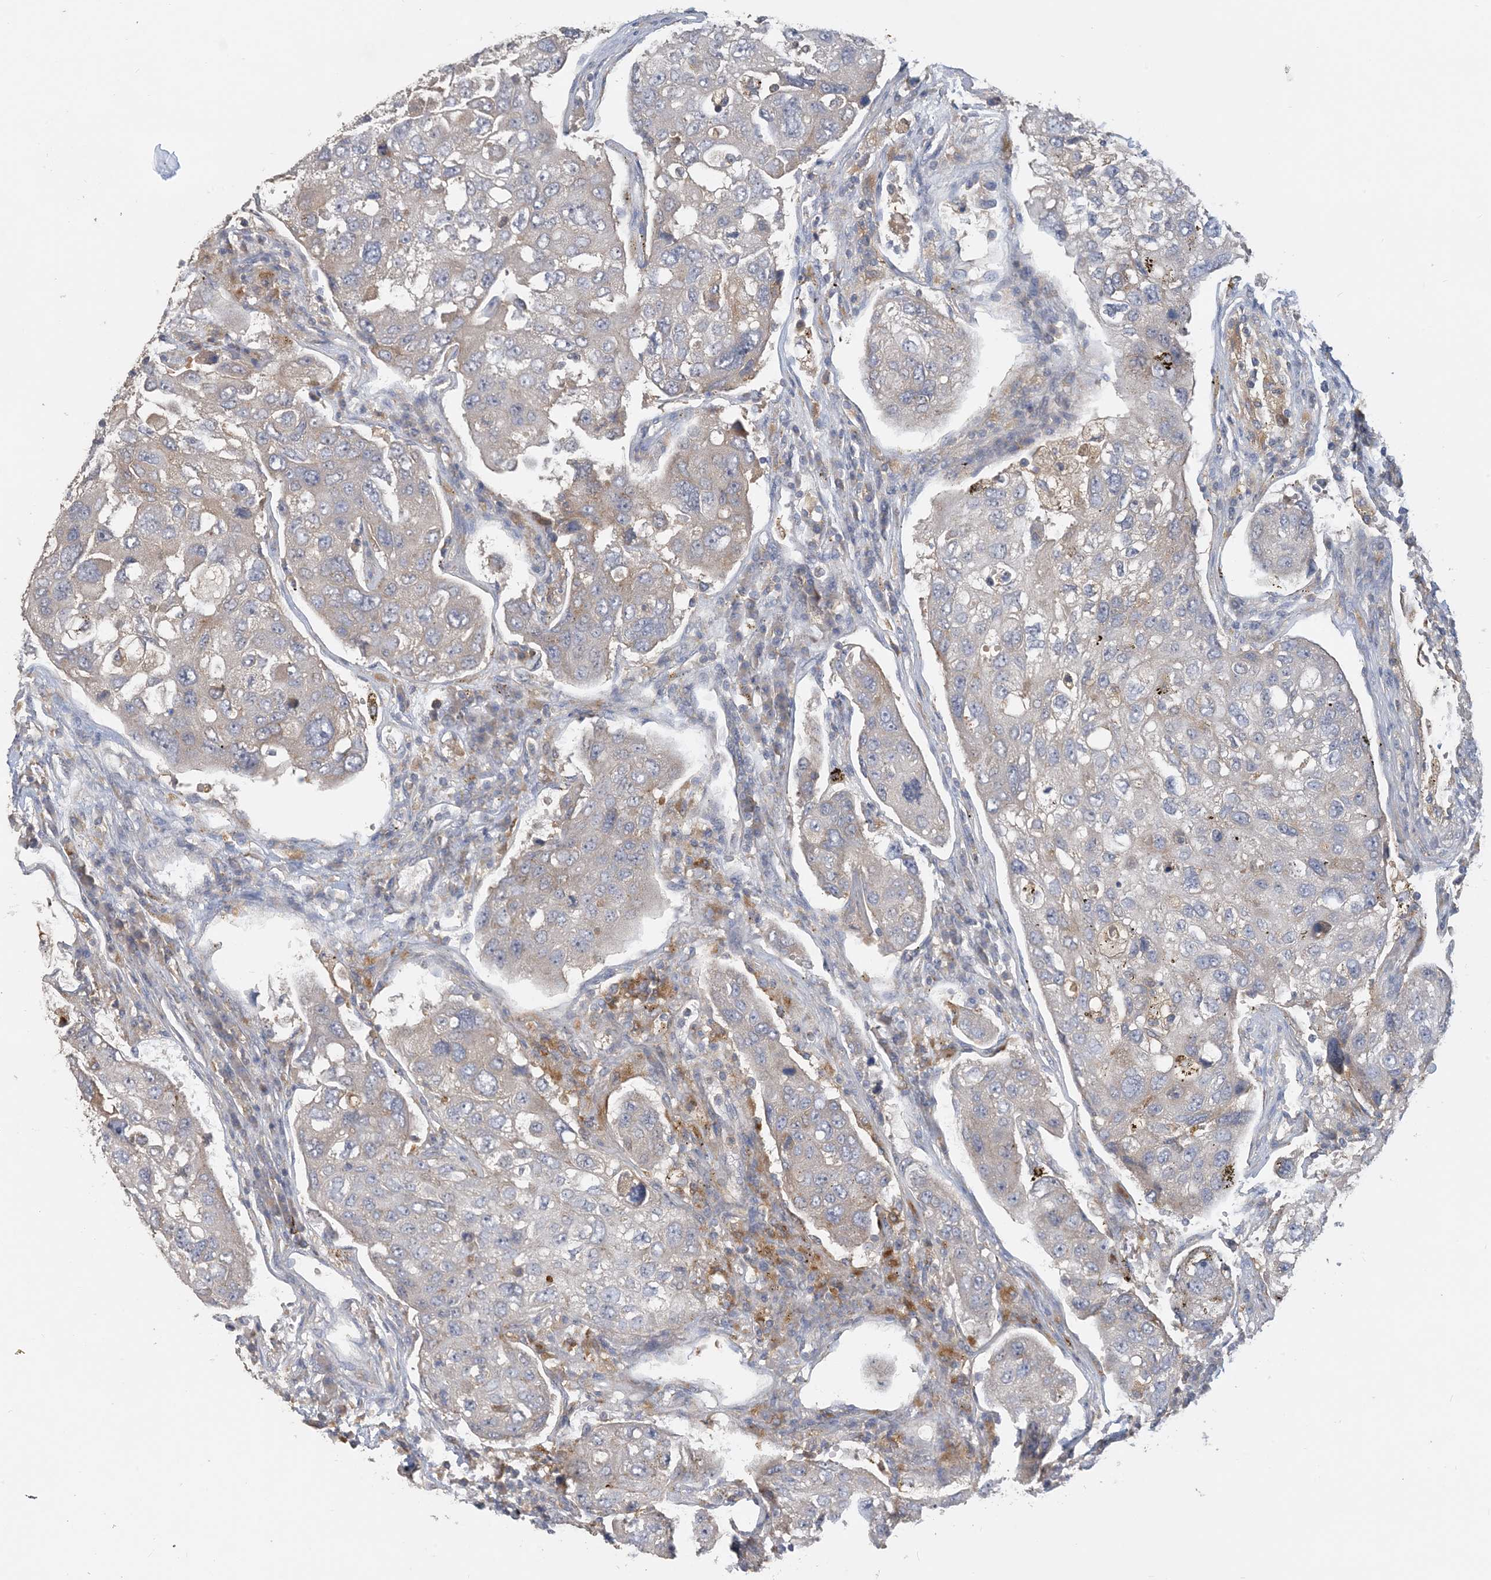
{"staining": {"intensity": "negative", "quantity": "none", "location": "none"}, "tissue": "urothelial cancer", "cell_type": "Tumor cells", "image_type": "cancer", "snomed": [{"axis": "morphology", "description": "Urothelial carcinoma, High grade"}, {"axis": "topography", "description": "Lymph node"}, {"axis": "topography", "description": "Urinary bladder"}], "caption": "An IHC micrograph of urothelial cancer is shown. There is no staining in tumor cells of urothelial cancer.", "gene": "SPPL2A", "patient": {"sex": "male", "age": 51}}